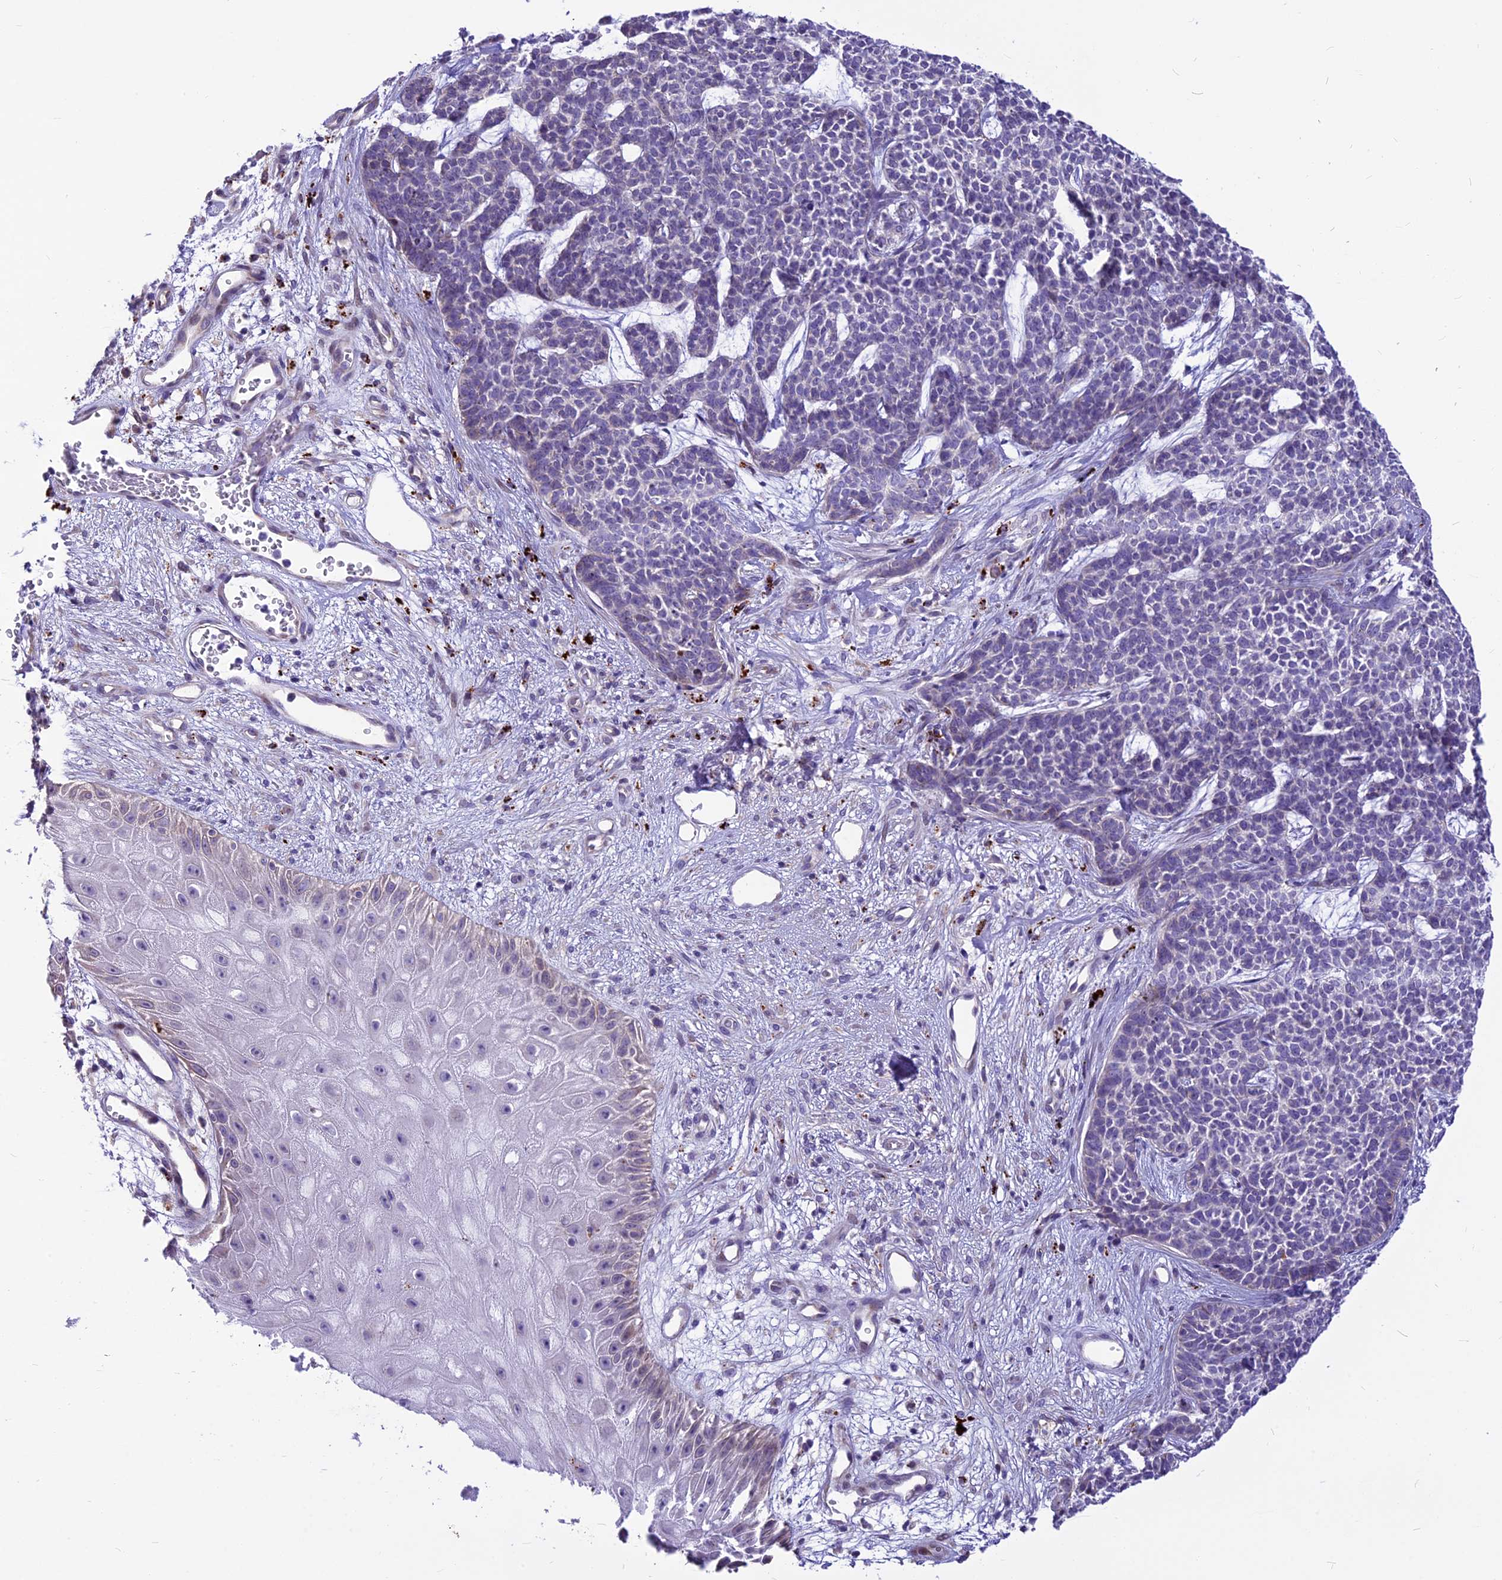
{"staining": {"intensity": "negative", "quantity": "none", "location": "none"}, "tissue": "skin cancer", "cell_type": "Tumor cells", "image_type": "cancer", "snomed": [{"axis": "morphology", "description": "Basal cell carcinoma"}, {"axis": "topography", "description": "Skin"}], "caption": "Tumor cells are negative for brown protein staining in skin cancer (basal cell carcinoma).", "gene": "THRSP", "patient": {"sex": "female", "age": 84}}